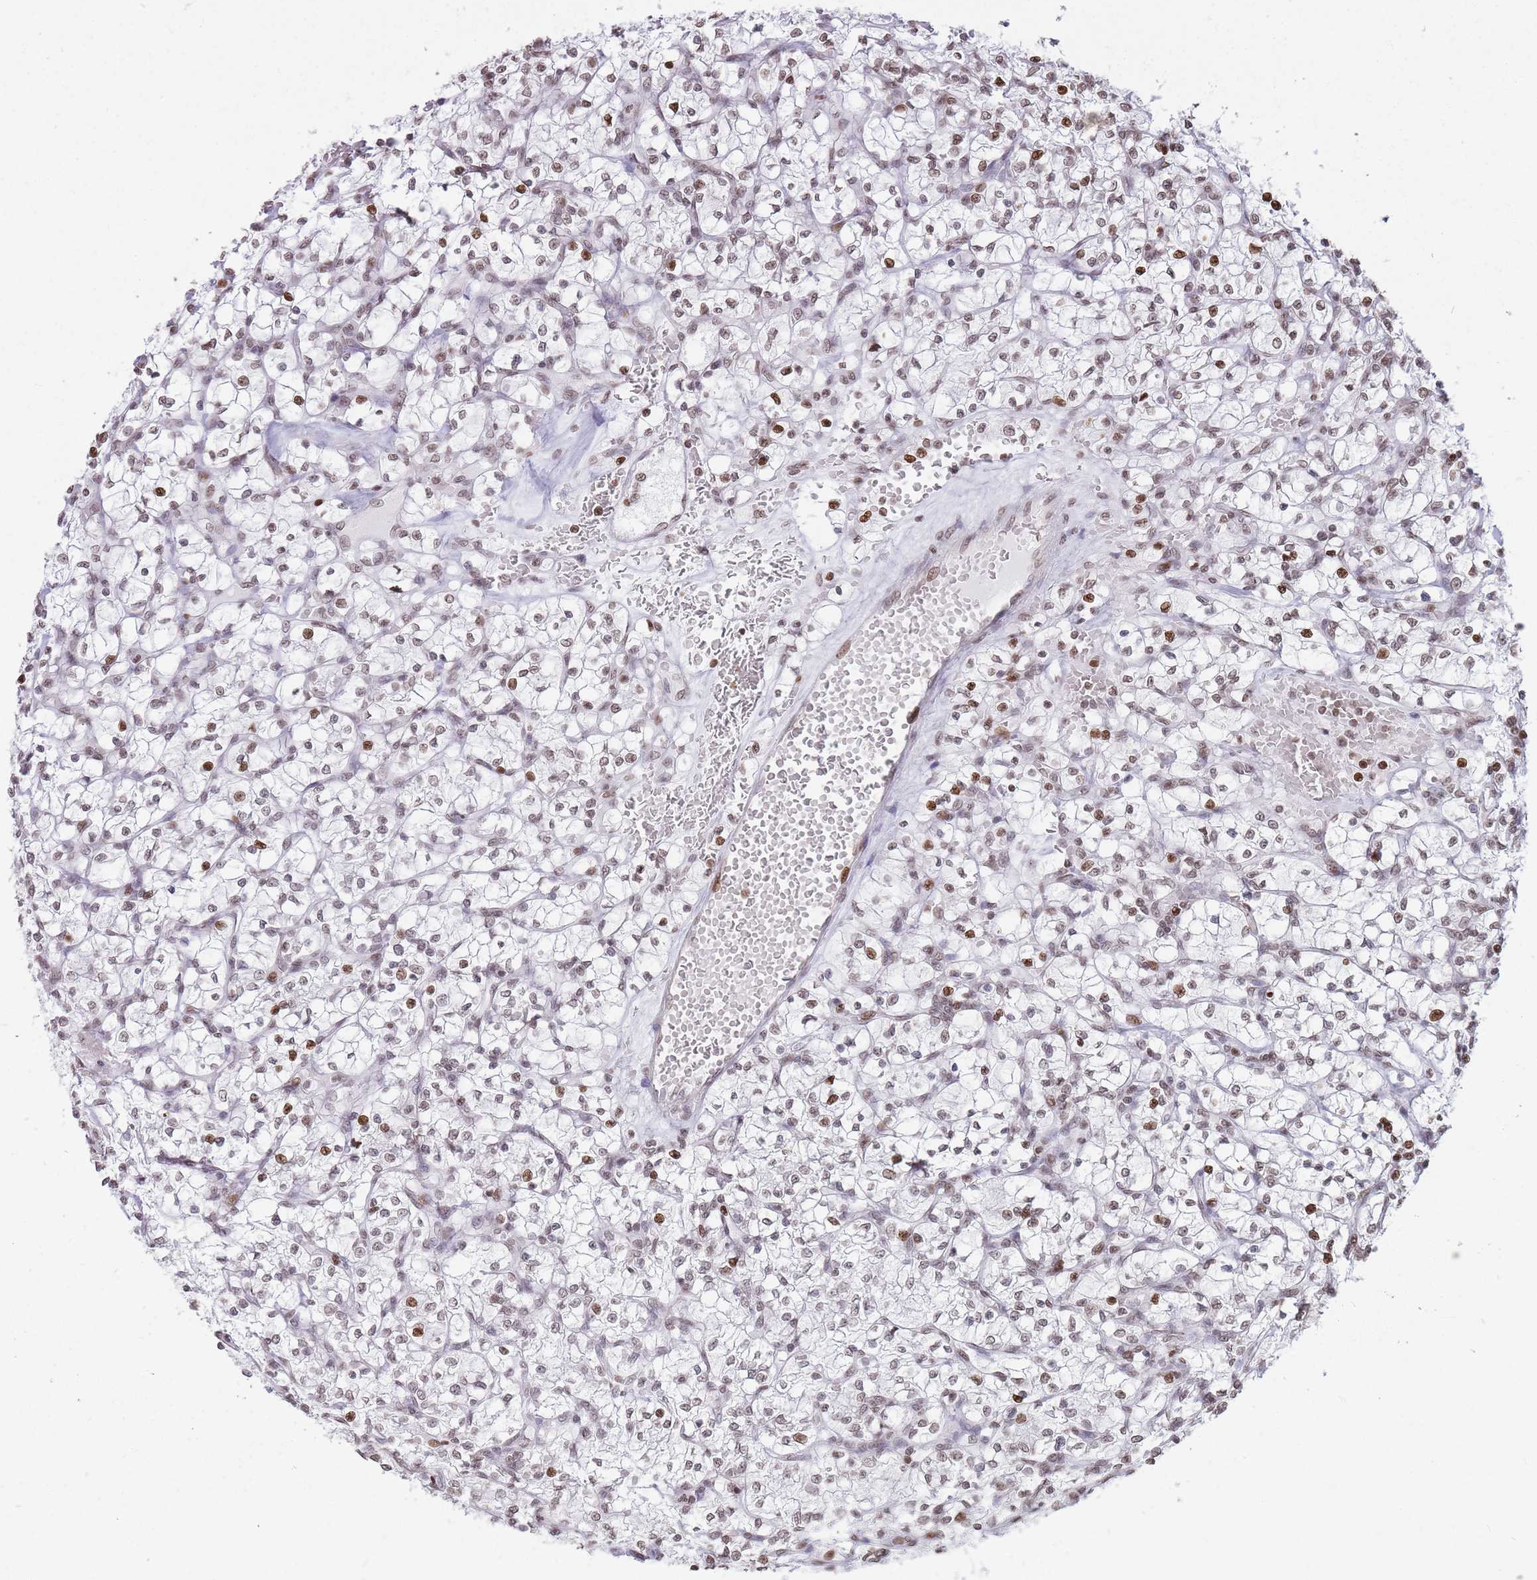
{"staining": {"intensity": "weak", "quantity": "25%-75%", "location": "nuclear"}, "tissue": "renal cancer", "cell_type": "Tumor cells", "image_type": "cancer", "snomed": [{"axis": "morphology", "description": "Adenocarcinoma, NOS"}, {"axis": "topography", "description": "Kidney"}], "caption": "Immunohistochemistry (IHC) (DAB) staining of renal cancer shows weak nuclear protein staining in about 25%-75% of tumor cells.", "gene": "SHISAL1", "patient": {"sex": "female", "age": 64}}